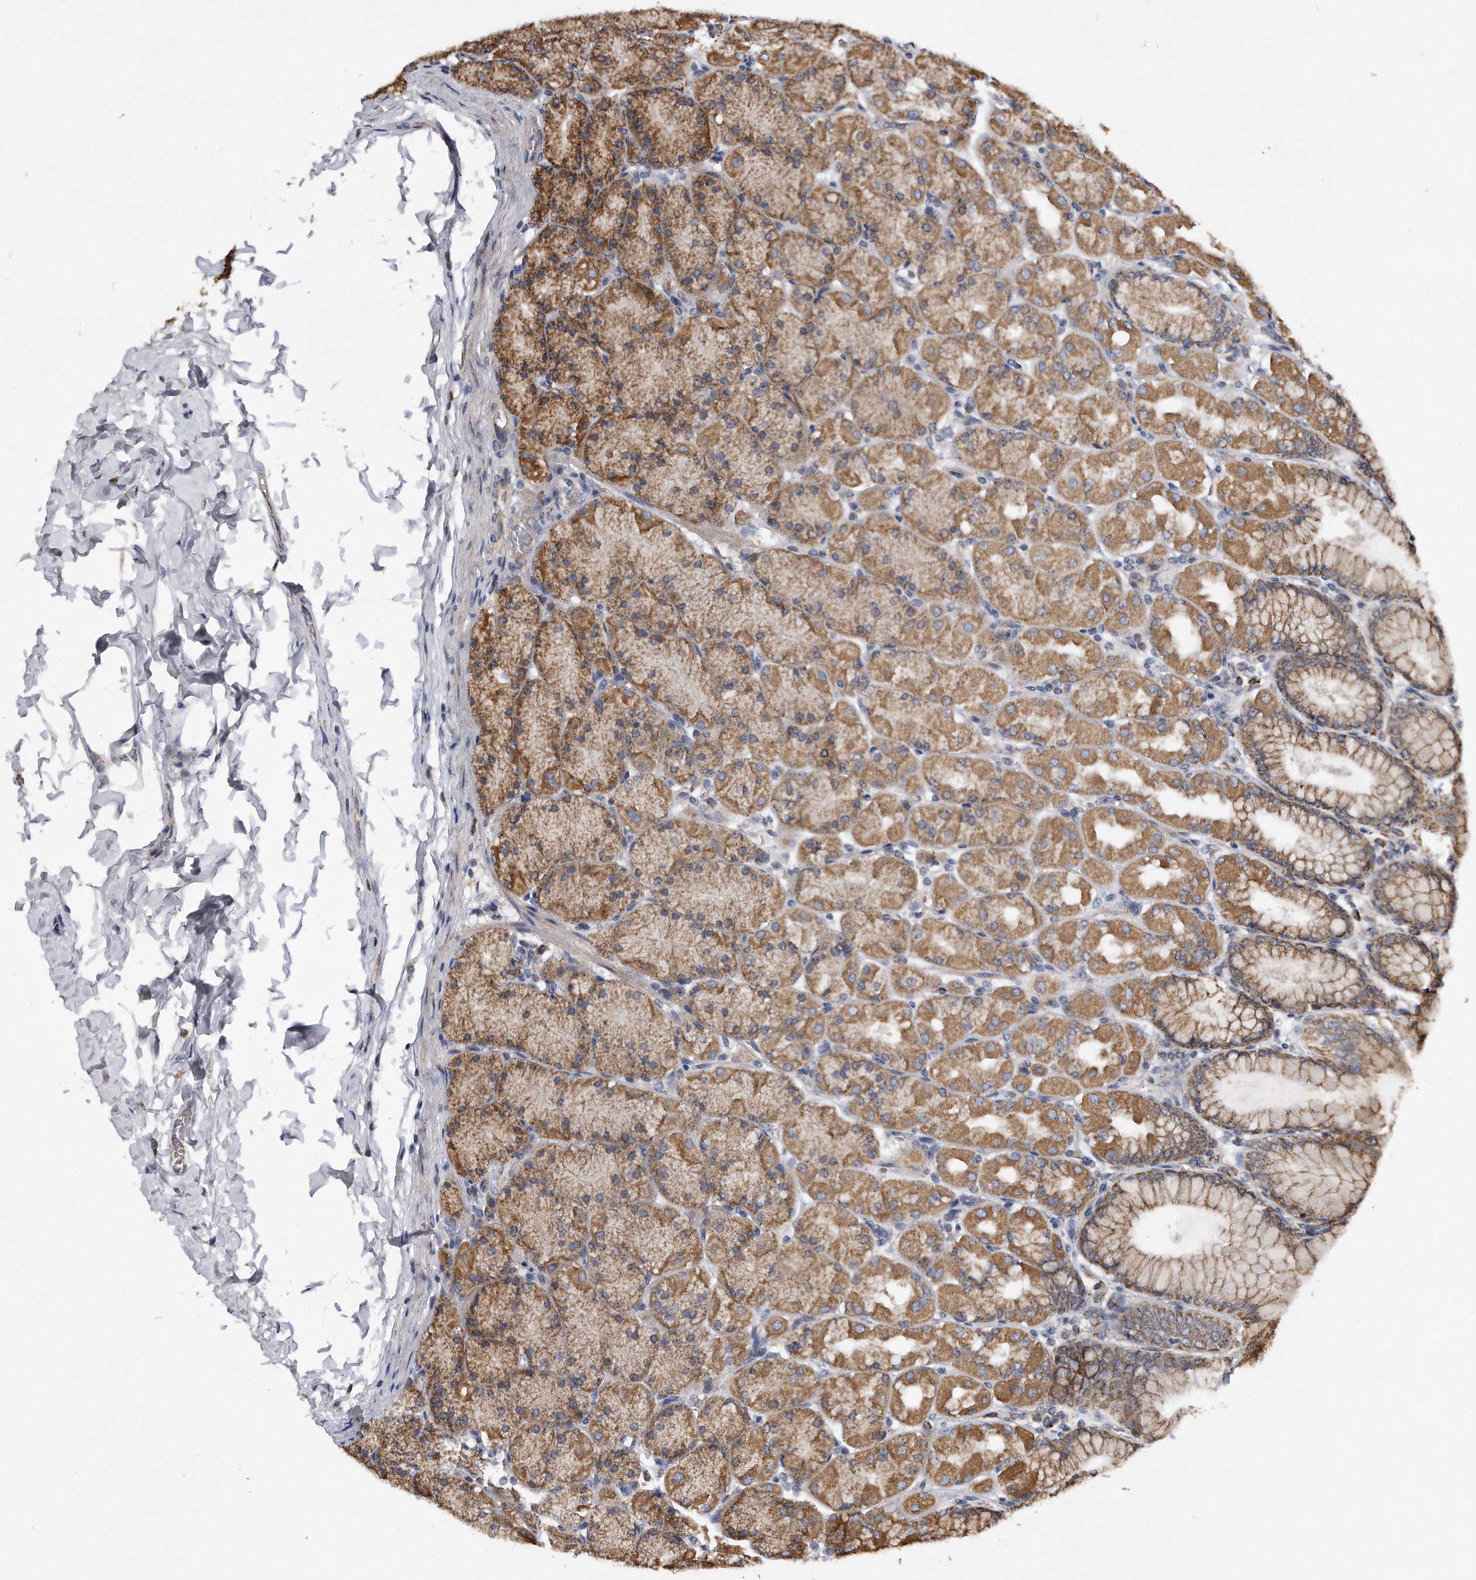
{"staining": {"intensity": "moderate", "quantity": ">75%", "location": "cytoplasmic/membranous"}, "tissue": "stomach", "cell_type": "Glandular cells", "image_type": "normal", "snomed": [{"axis": "morphology", "description": "Normal tissue, NOS"}, {"axis": "topography", "description": "Stomach, upper"}], "caption": "Immunohistochemistry (IHC) micrograph of unremarkable stomach stained for a protein (brown), which exhibits medium levels of moderate cytoplasmic/membranous positivity in about >75% of glandular cells.", "gene": "PPP5C", "patient": {"sex": "female", "age": 56}}